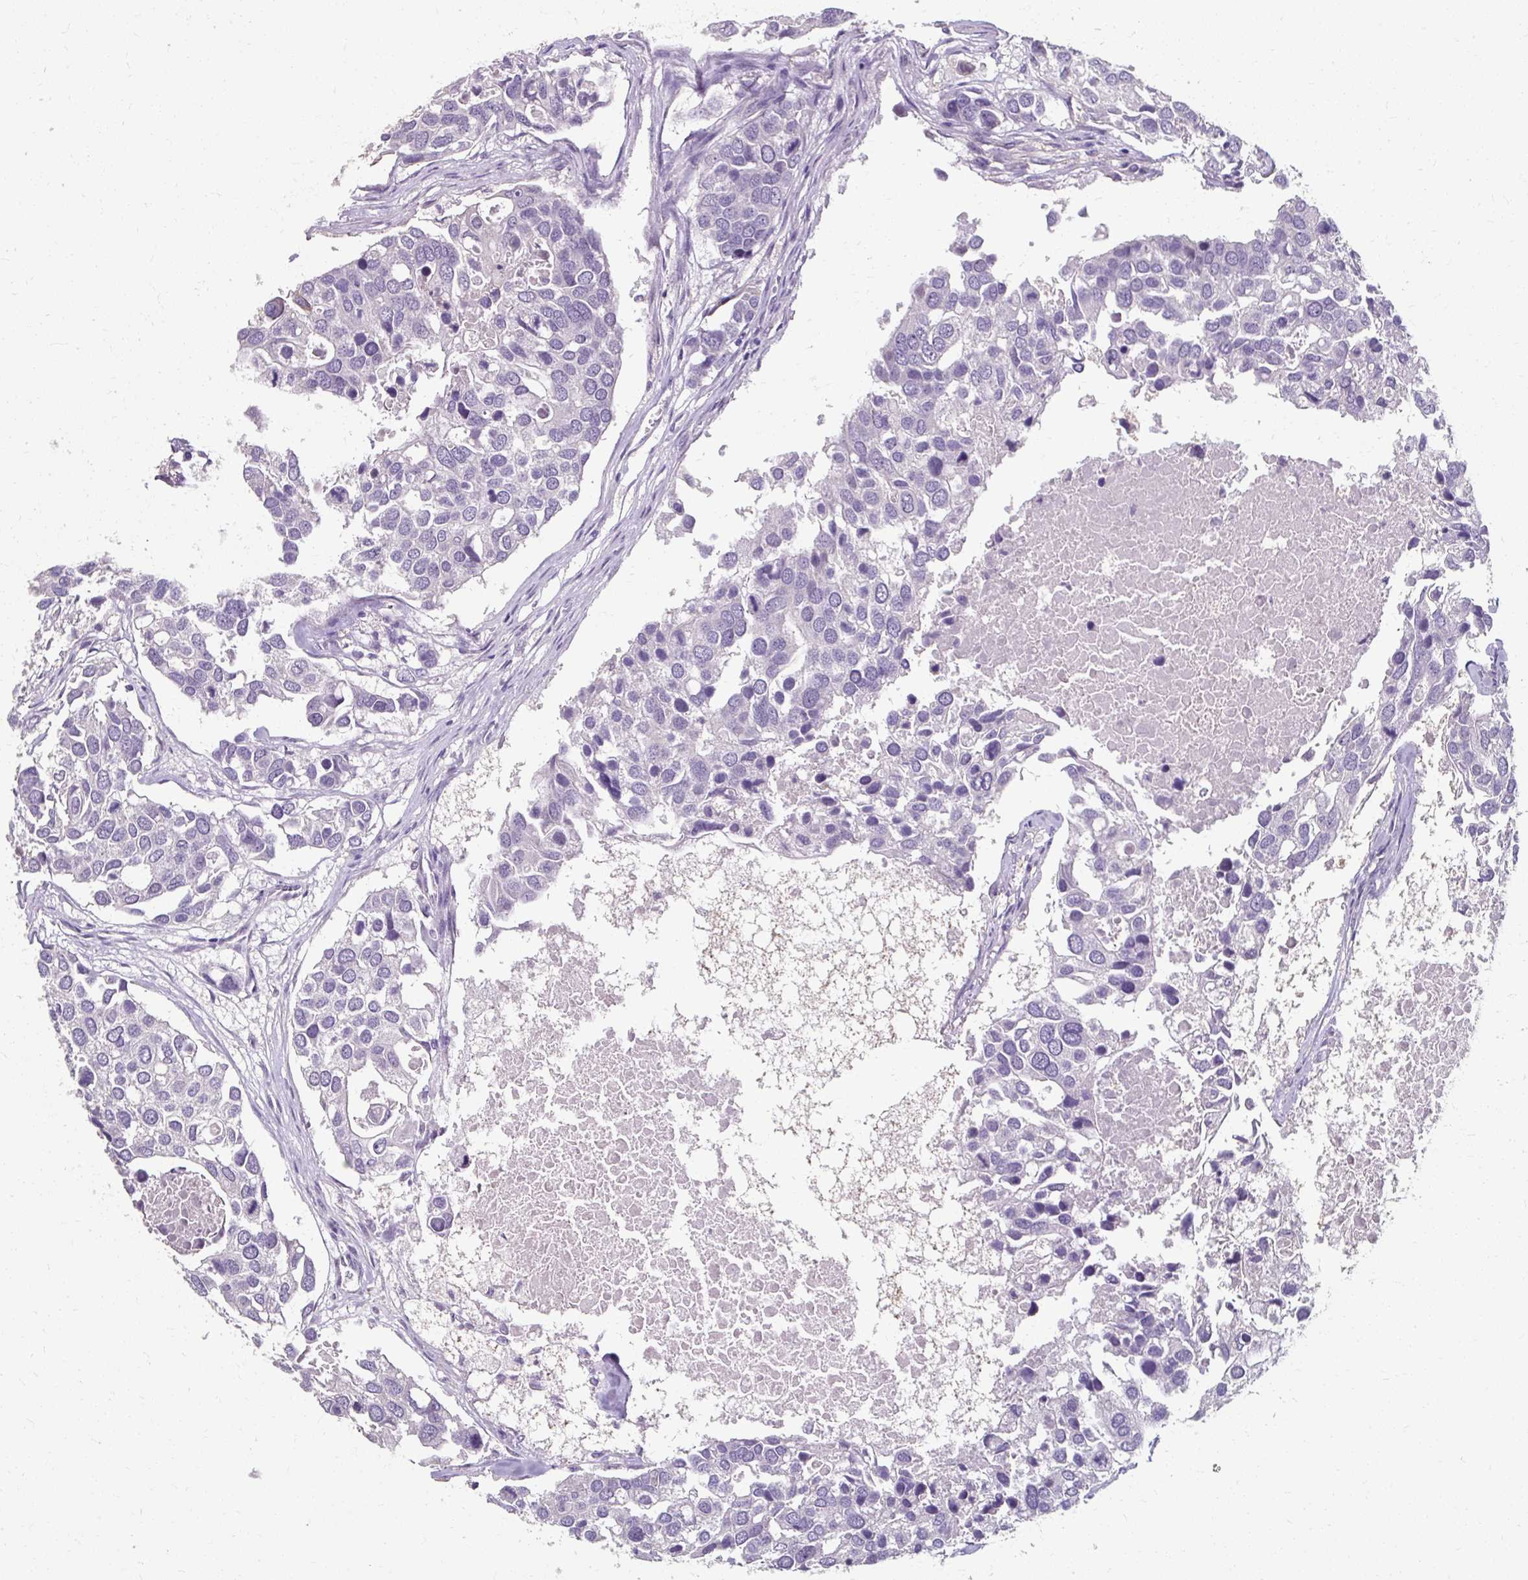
{"staining": {"intensity": "negative", "quantity": "none", "location": "none"}, "tissue": "breast cancer", "cell_type": "Tumor cells", "image_type": "cancer", "snomed": [{"axis": "morphology", "description": "Duct carcinoma"}, {"axis": "topography", "description": "Breast"}], "caption": "An image of human breast cancer (invasive ductal carcinoma) is negative for staining in tumor cells.", "gene": "KLHL24", "patient": {"sex": "female", "age": 83}}